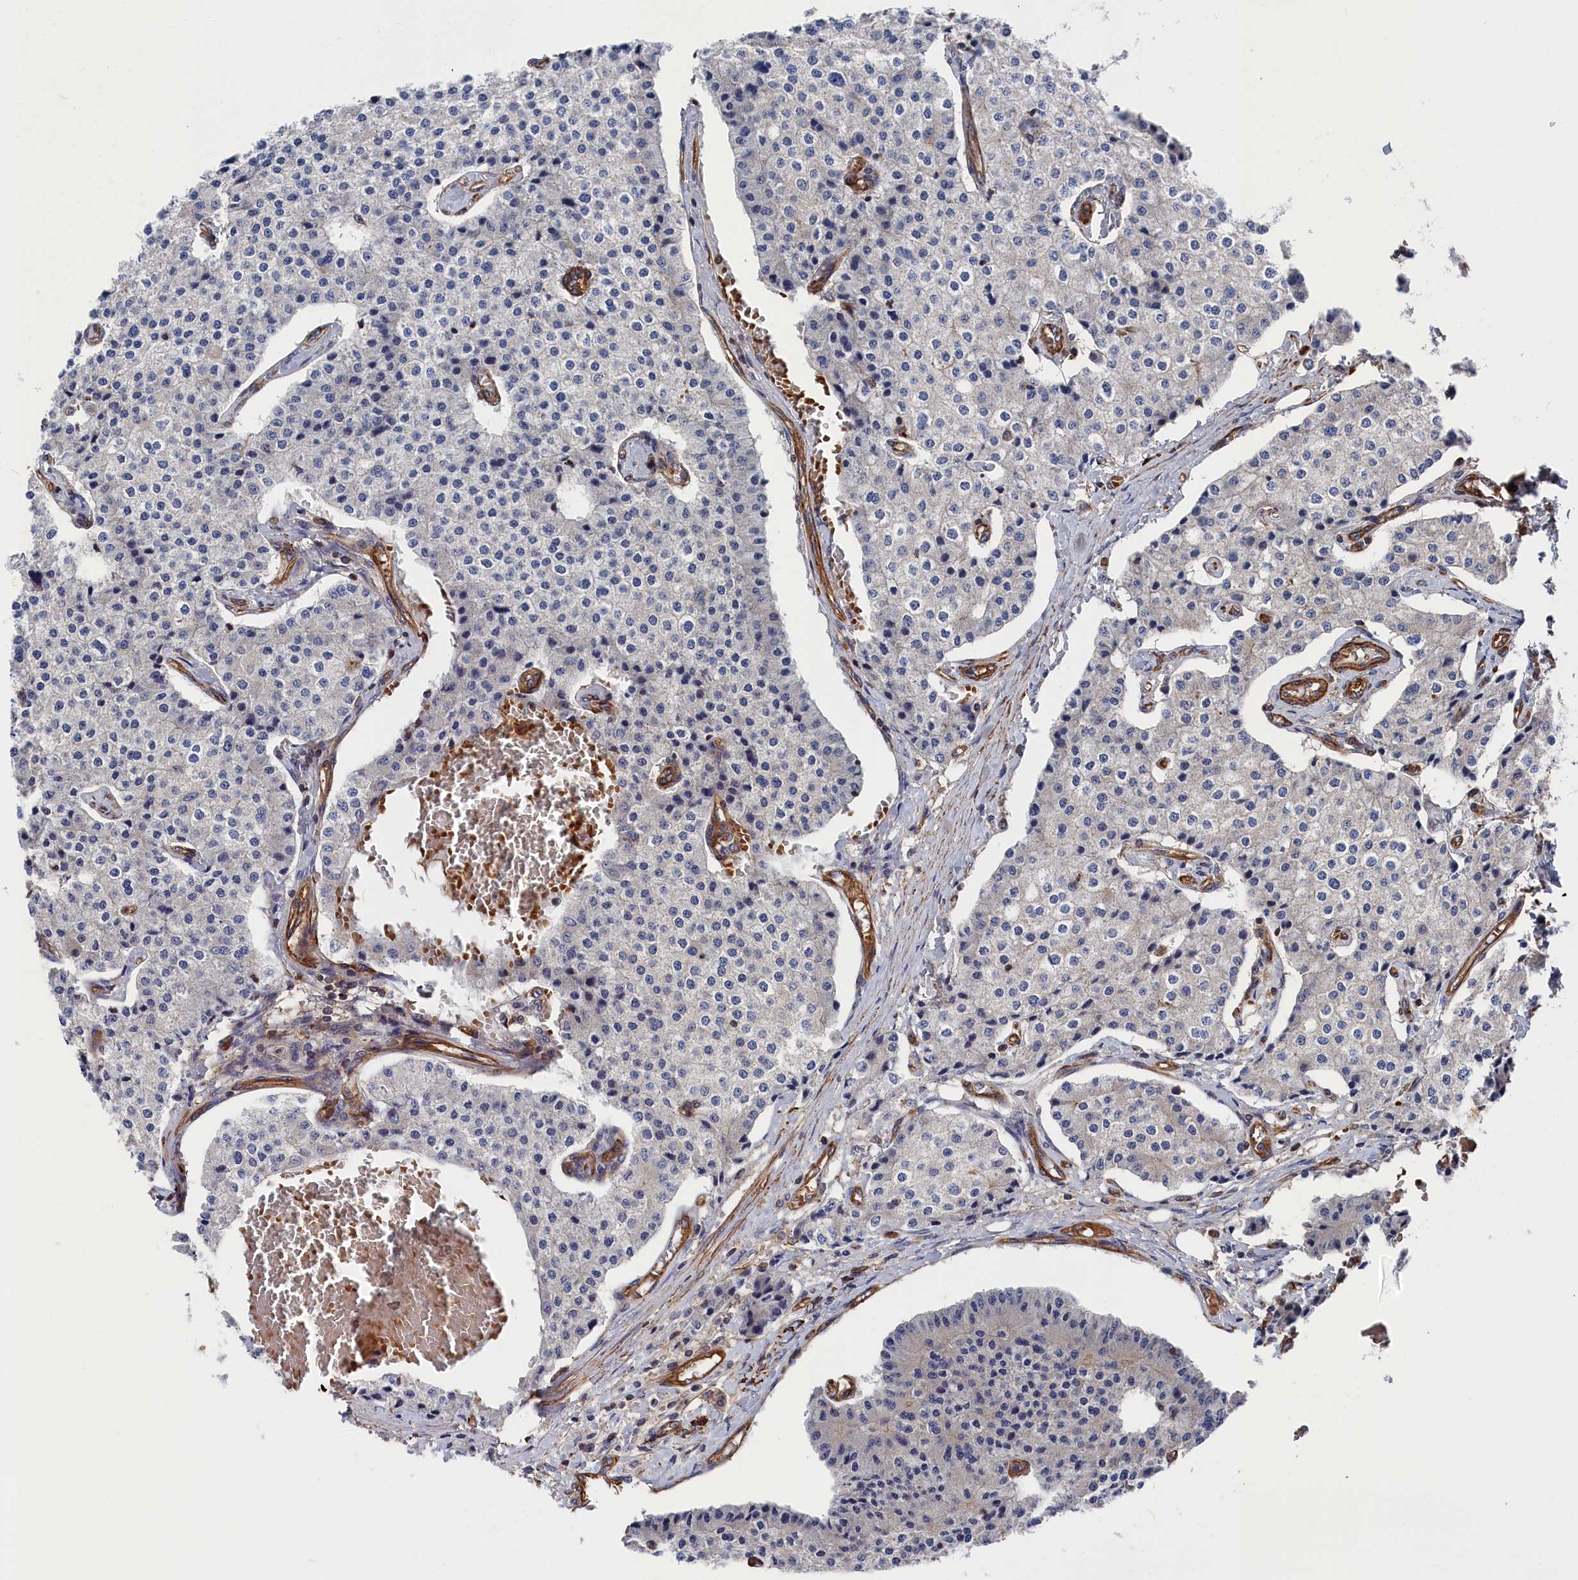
{"staining": {"intensity": "negative", "quantity": "none", "location": "none"}, "tissue": "carcinoid", "cell_type": "Tumor cells", "image_type": "cancer", "snomed": [{"axis": "morphology", "description": "Carcinoid, malignant, NOS"}, {"axis": "topography", "description": "Colon"}], "caption": "The histopathology image reveals no significant staining in tumor cells of malignant carcinoid.", "gene": "LDHD", "patient": {"sex": "female", "age": 52}}